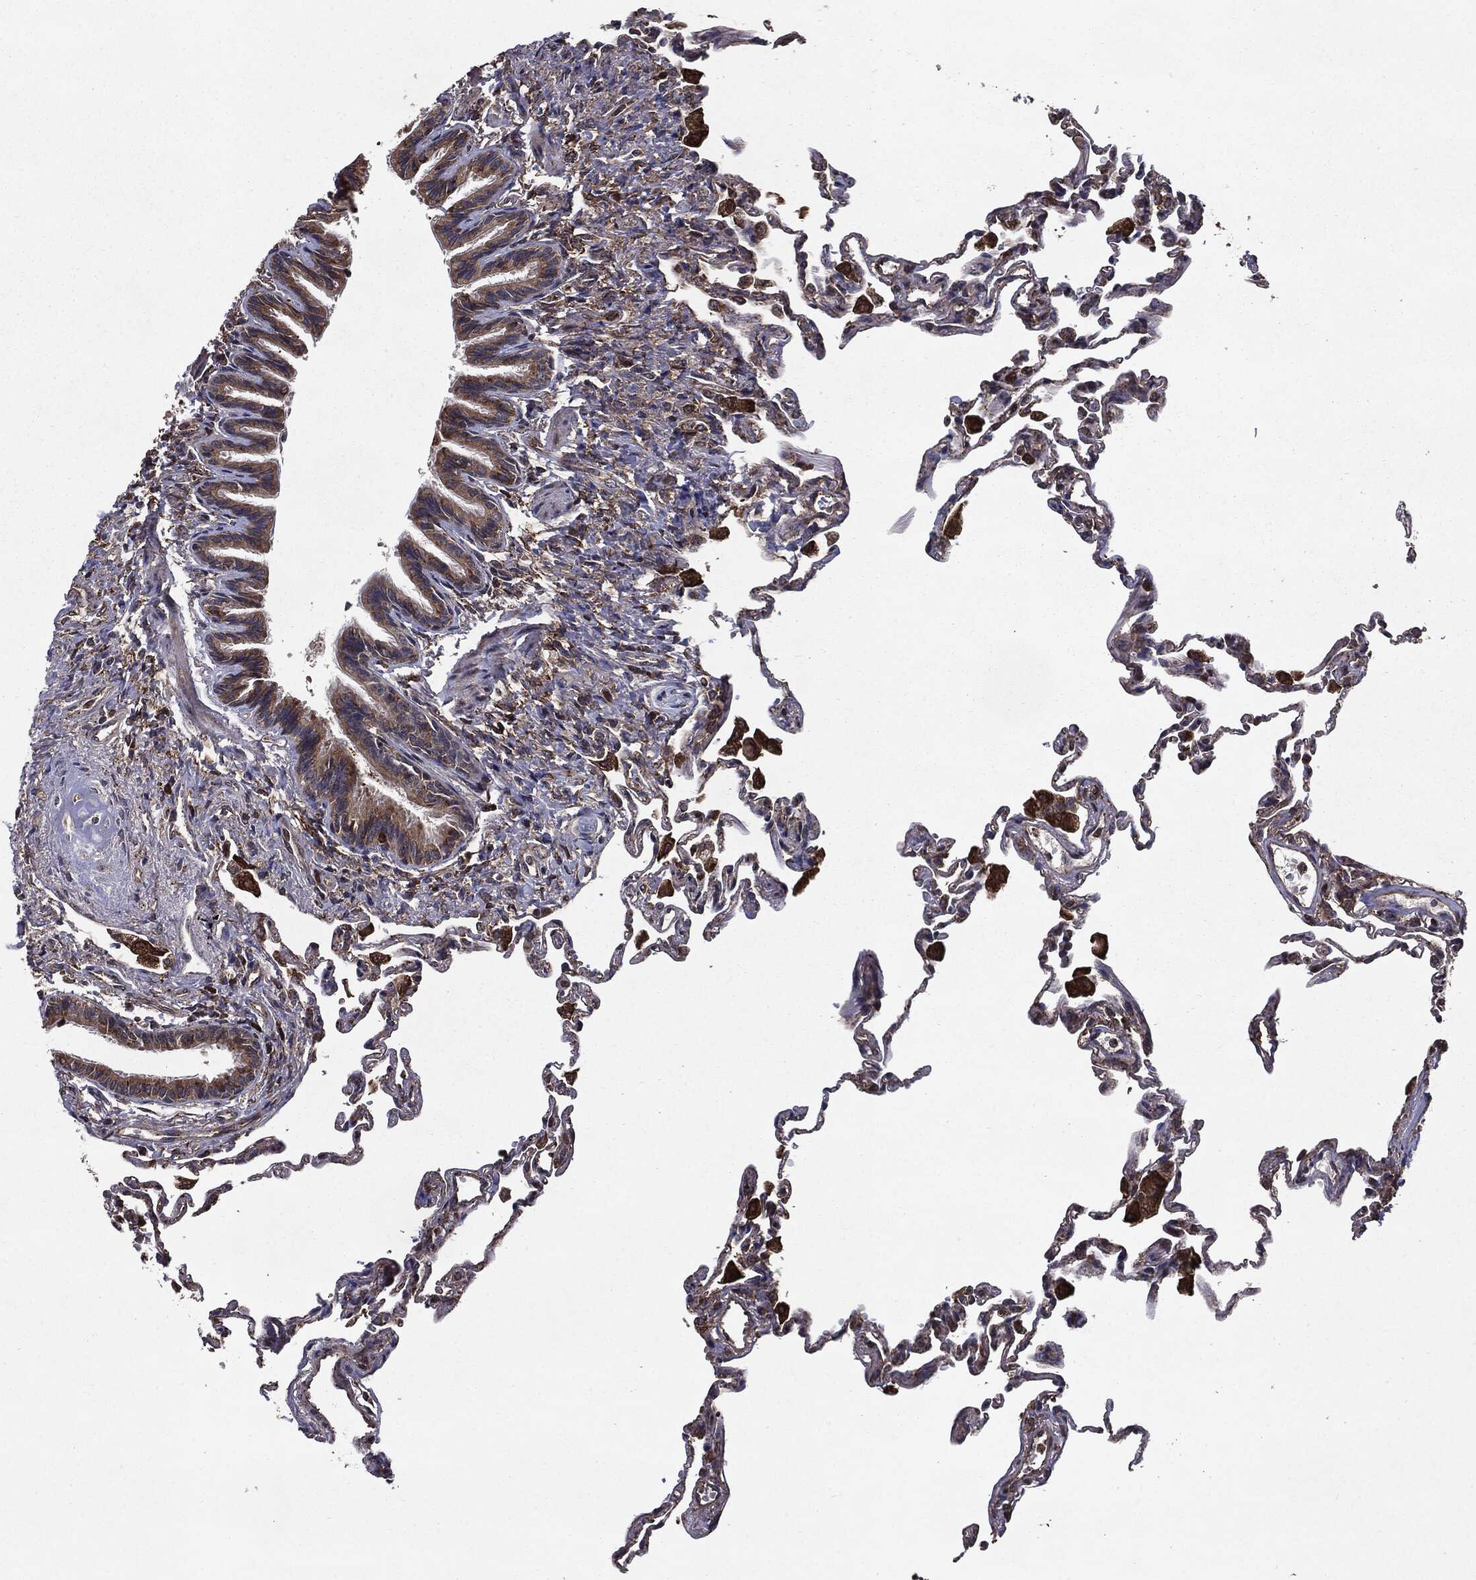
{"staining": {"intensity": "moderate", "quantity": "25%-75%", "location": "cytoplasmic/membranous"}, "tissue": "lung", "cell_type": "Alveolar cells", "image_type": "normal", "snomed": [{"axis": "morphology", "description": "Normal tissue, NOS"}, {"axis": "topography", "description": "Lung"}], "caption": "The micrograph demonstrates immunohistochemical staining of unremarkable lung. There is moderate cytoplasmic/membranous positivity is seen in about 25%-75% of alveolar cells. (DAB (3,3'-diaminobenzidine) IHC, brown staining for protein, blue staining for nuclei).", "gene": "HDAC5", "patient": {"sex": "female", "age": 57}}